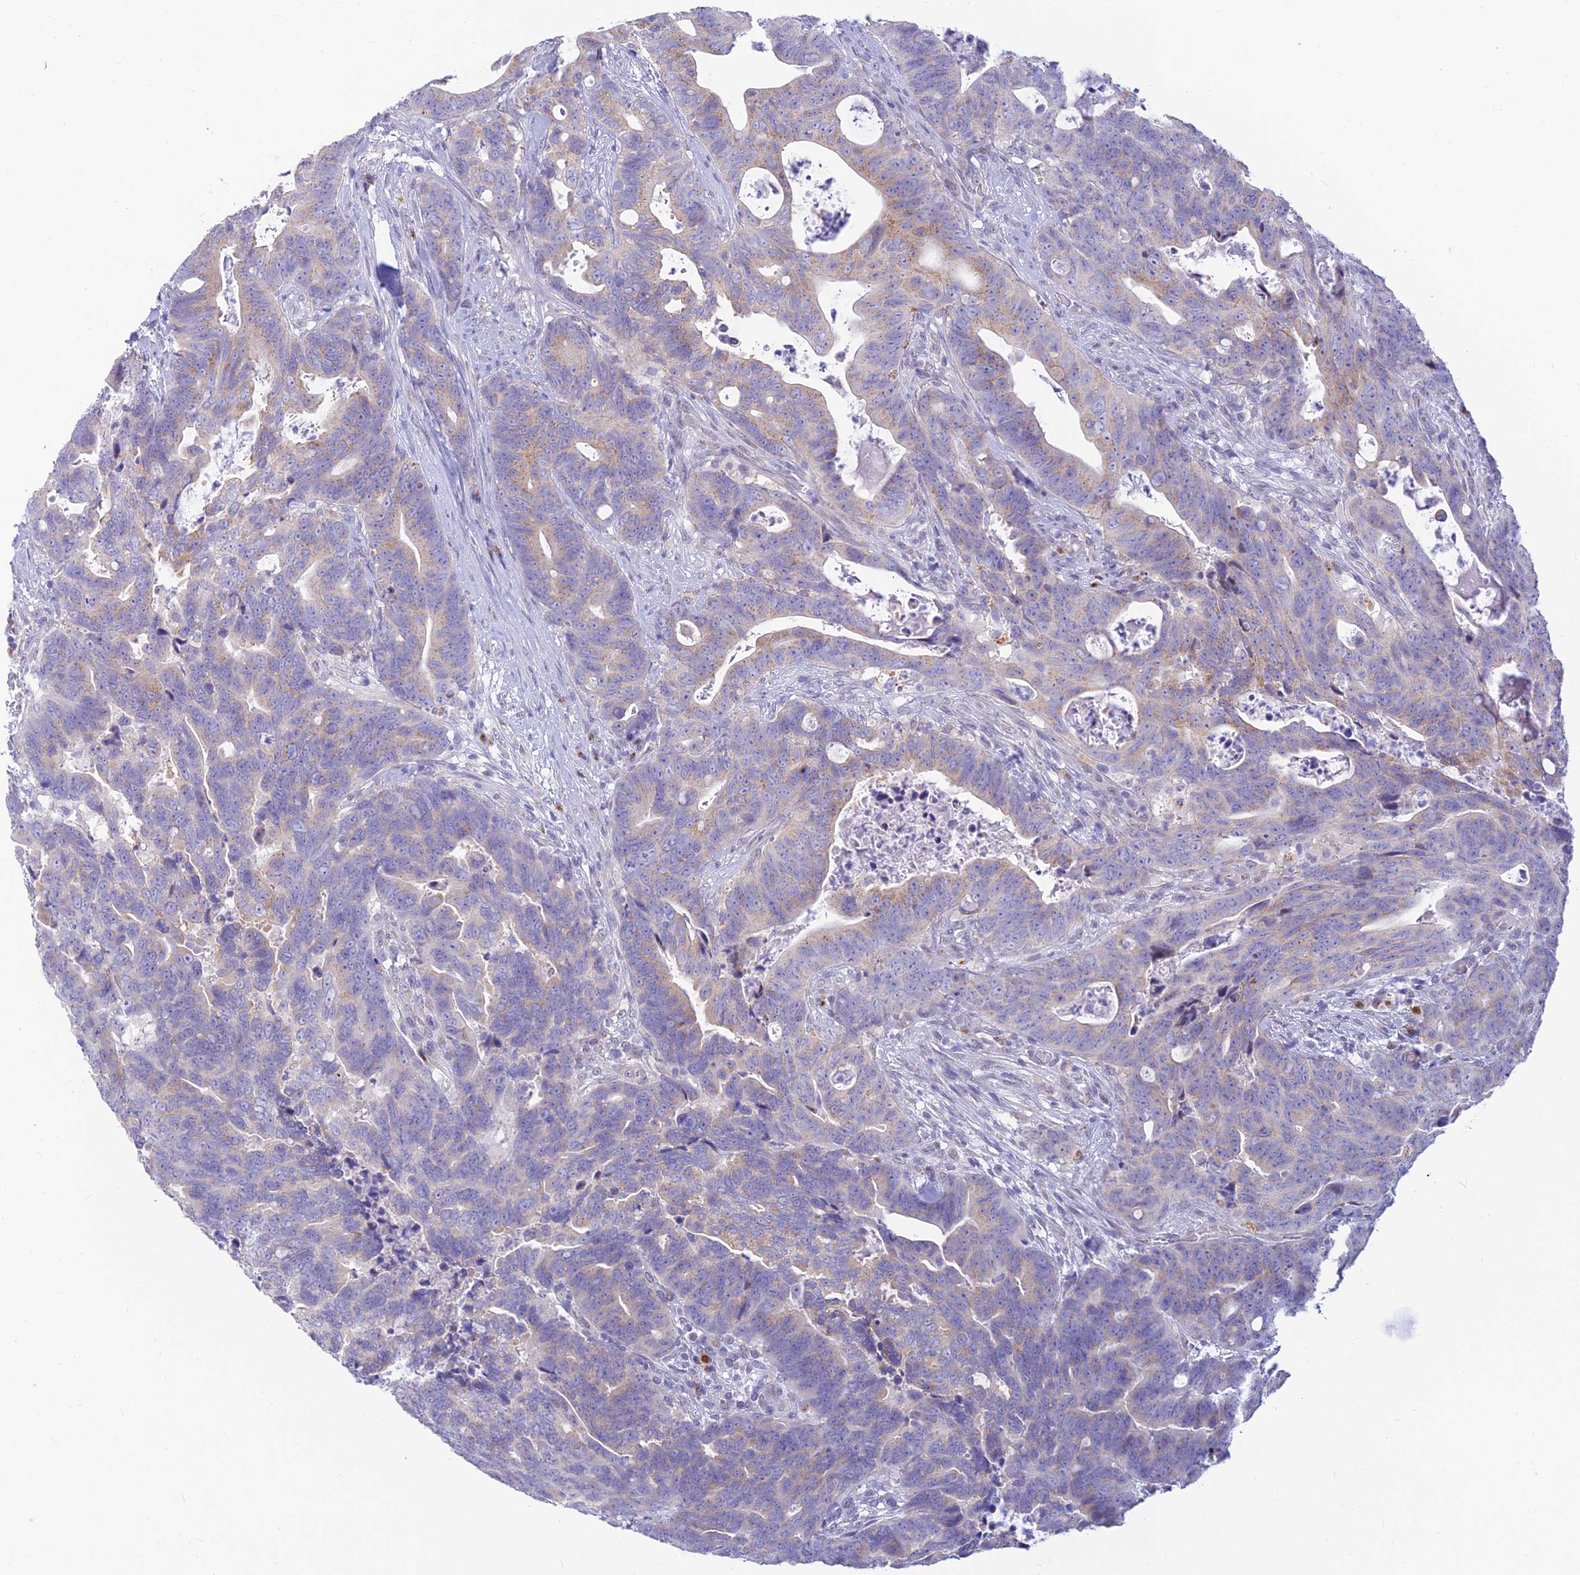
{"staining": {"intensity": "weak", "quantity": "<25%", "location": "cytoplasmic/membranous"}, "tissue": "colorectal cancer", "cell_type": "Tumor cells", "image_type": "cancer", "snomed": [{"axis": "morphology", "description": "Adenocarcinoma, NOS"}, {"axis": "topography", "description": "Colon"}], "caption": "This is an immunohistochemistry (IHC) image of human colorectal cancer. There is no expression in tumor cells.", "gene": "INKA1", "patient": {"sex": "female", "age": 82}}